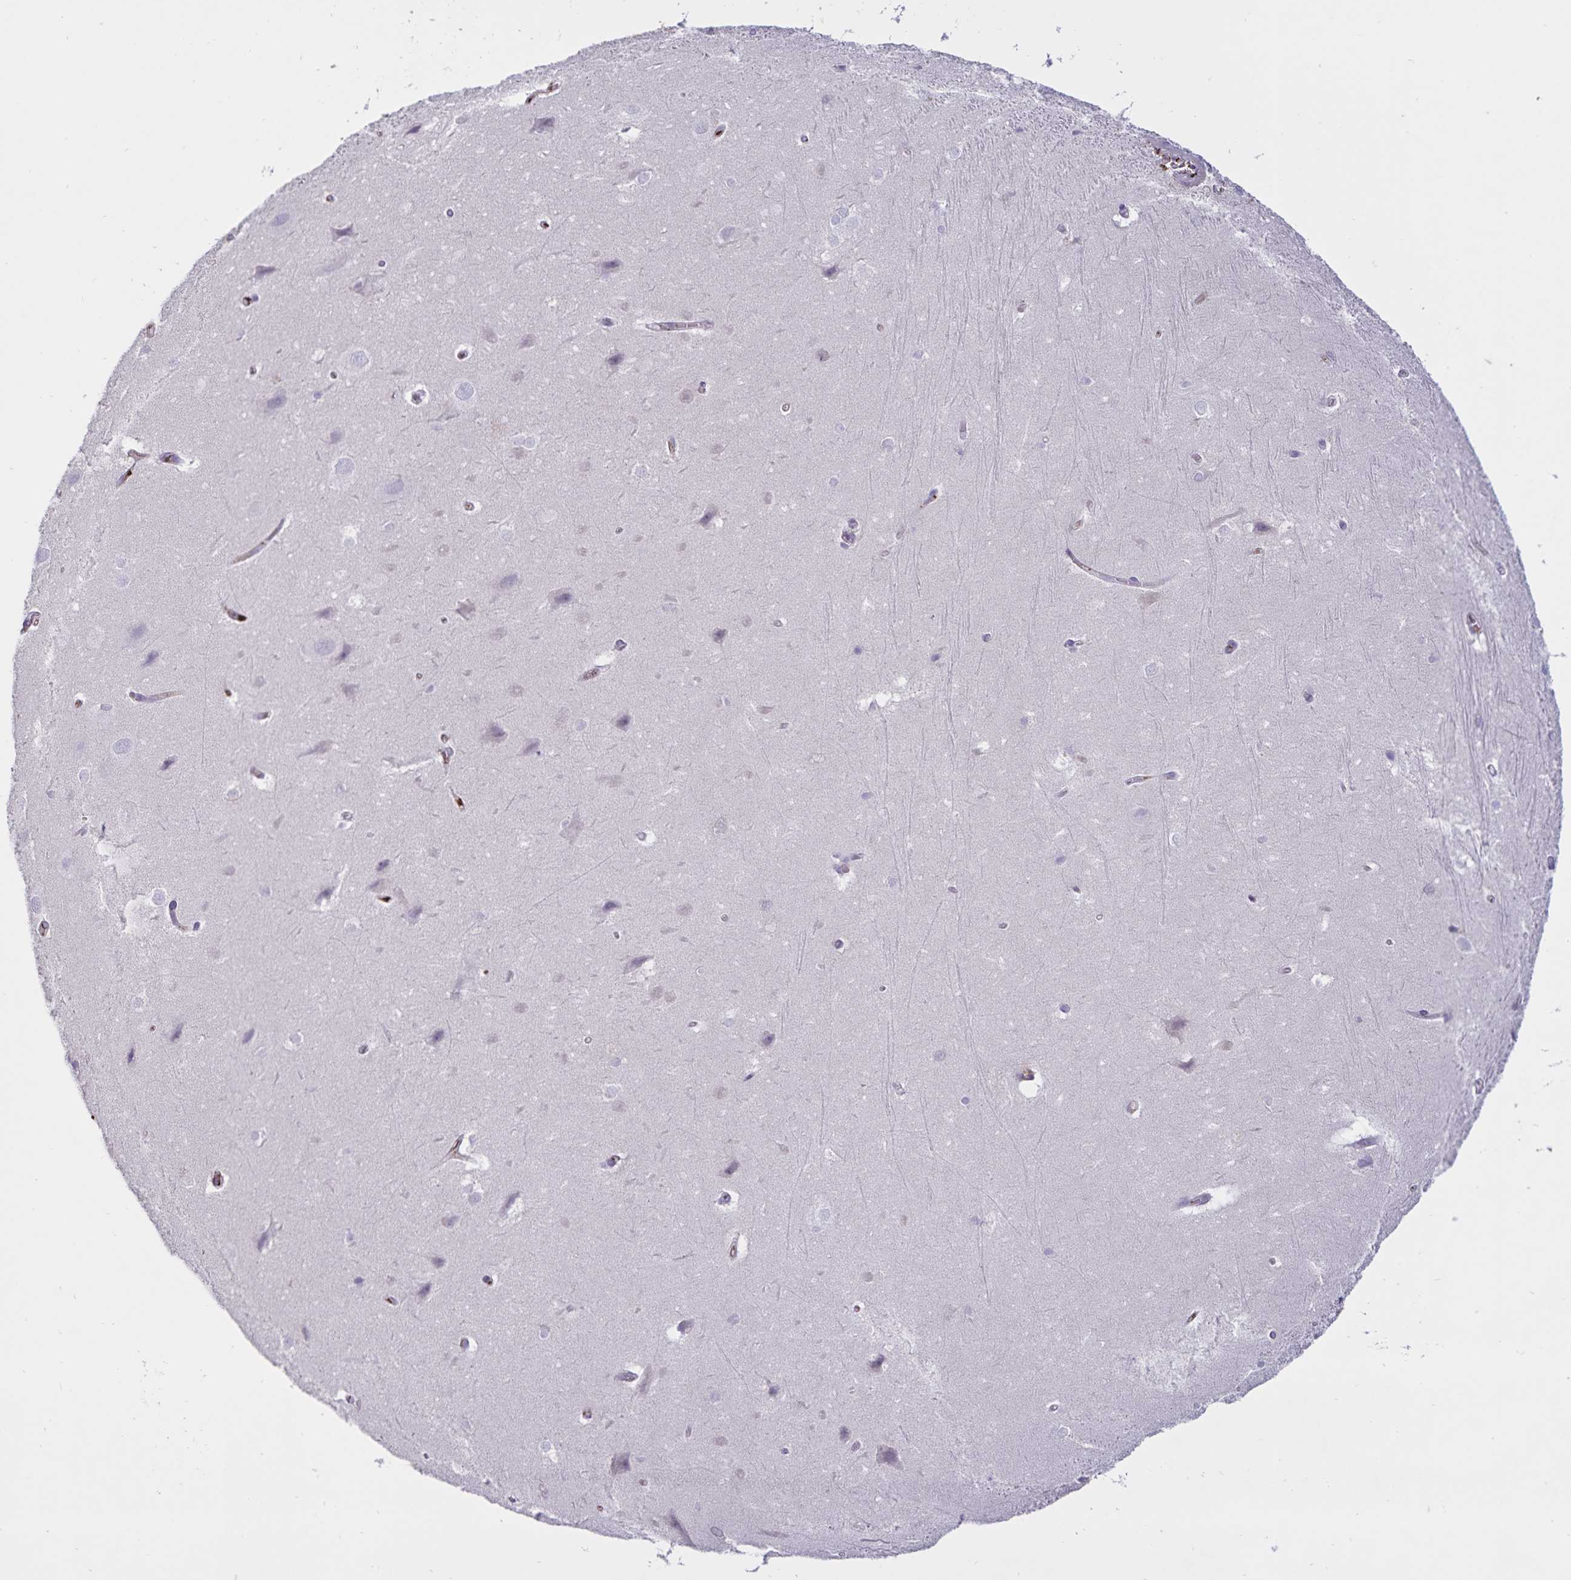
{"staining": {"intensity": "negative", "quantity": "none", "location": "none"}, "tissue": "hippocampus", "cell_type": "Glial cells", "image_type": "normal", "snomed": [{"axis": "morphology", "description": "Normal tissue, NOS"}, {"axis": "topography", "description": "Cerebral cortex"}, {"axis": "topography", "description": "Hippocampus"}], "caption": "This is a photomicrograph of immunohistochemistry staining of normal hippocampus, which shows no staining in glial cells.", "gene": "FGG", "patient": {"sex": "female", "age": 19}}